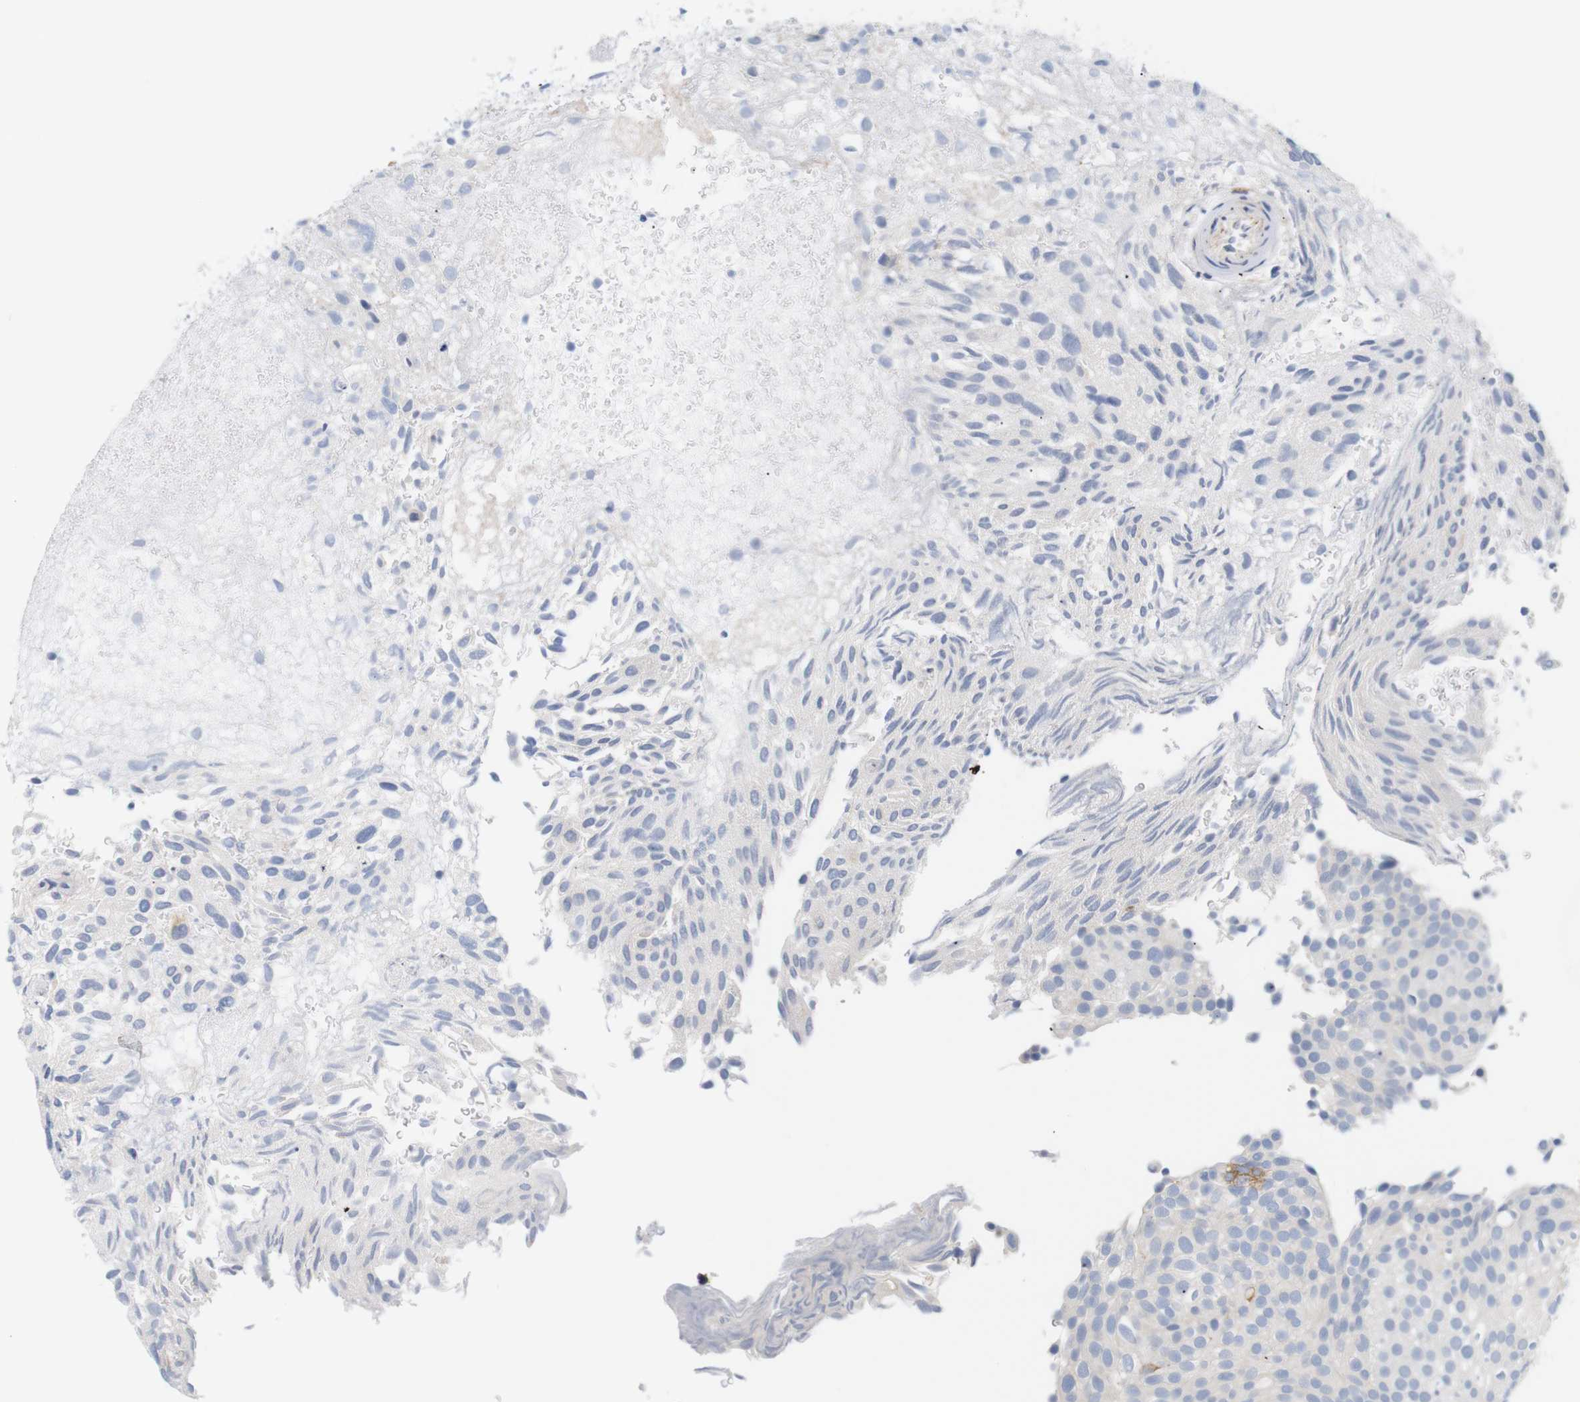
{"staining": {"intensity": "negative", "quantity": "none", "location": "none"}, "tissue": "urothelial cancer", "cell_type": "Tumor cells", "image_type": "cancer", "snomed": [{"axis": "morphology", "description": "Urothelial carcinoma, Low grade"}, {"axis": "topography", "description": "Urinary bladder"}], "caption": "The IHC micrograph has no significant expression in tumor cells of low-grade urothelial carcinoma tissue.", "gene": "STMN3", "patient": {"sex": "male", "age": 78}}